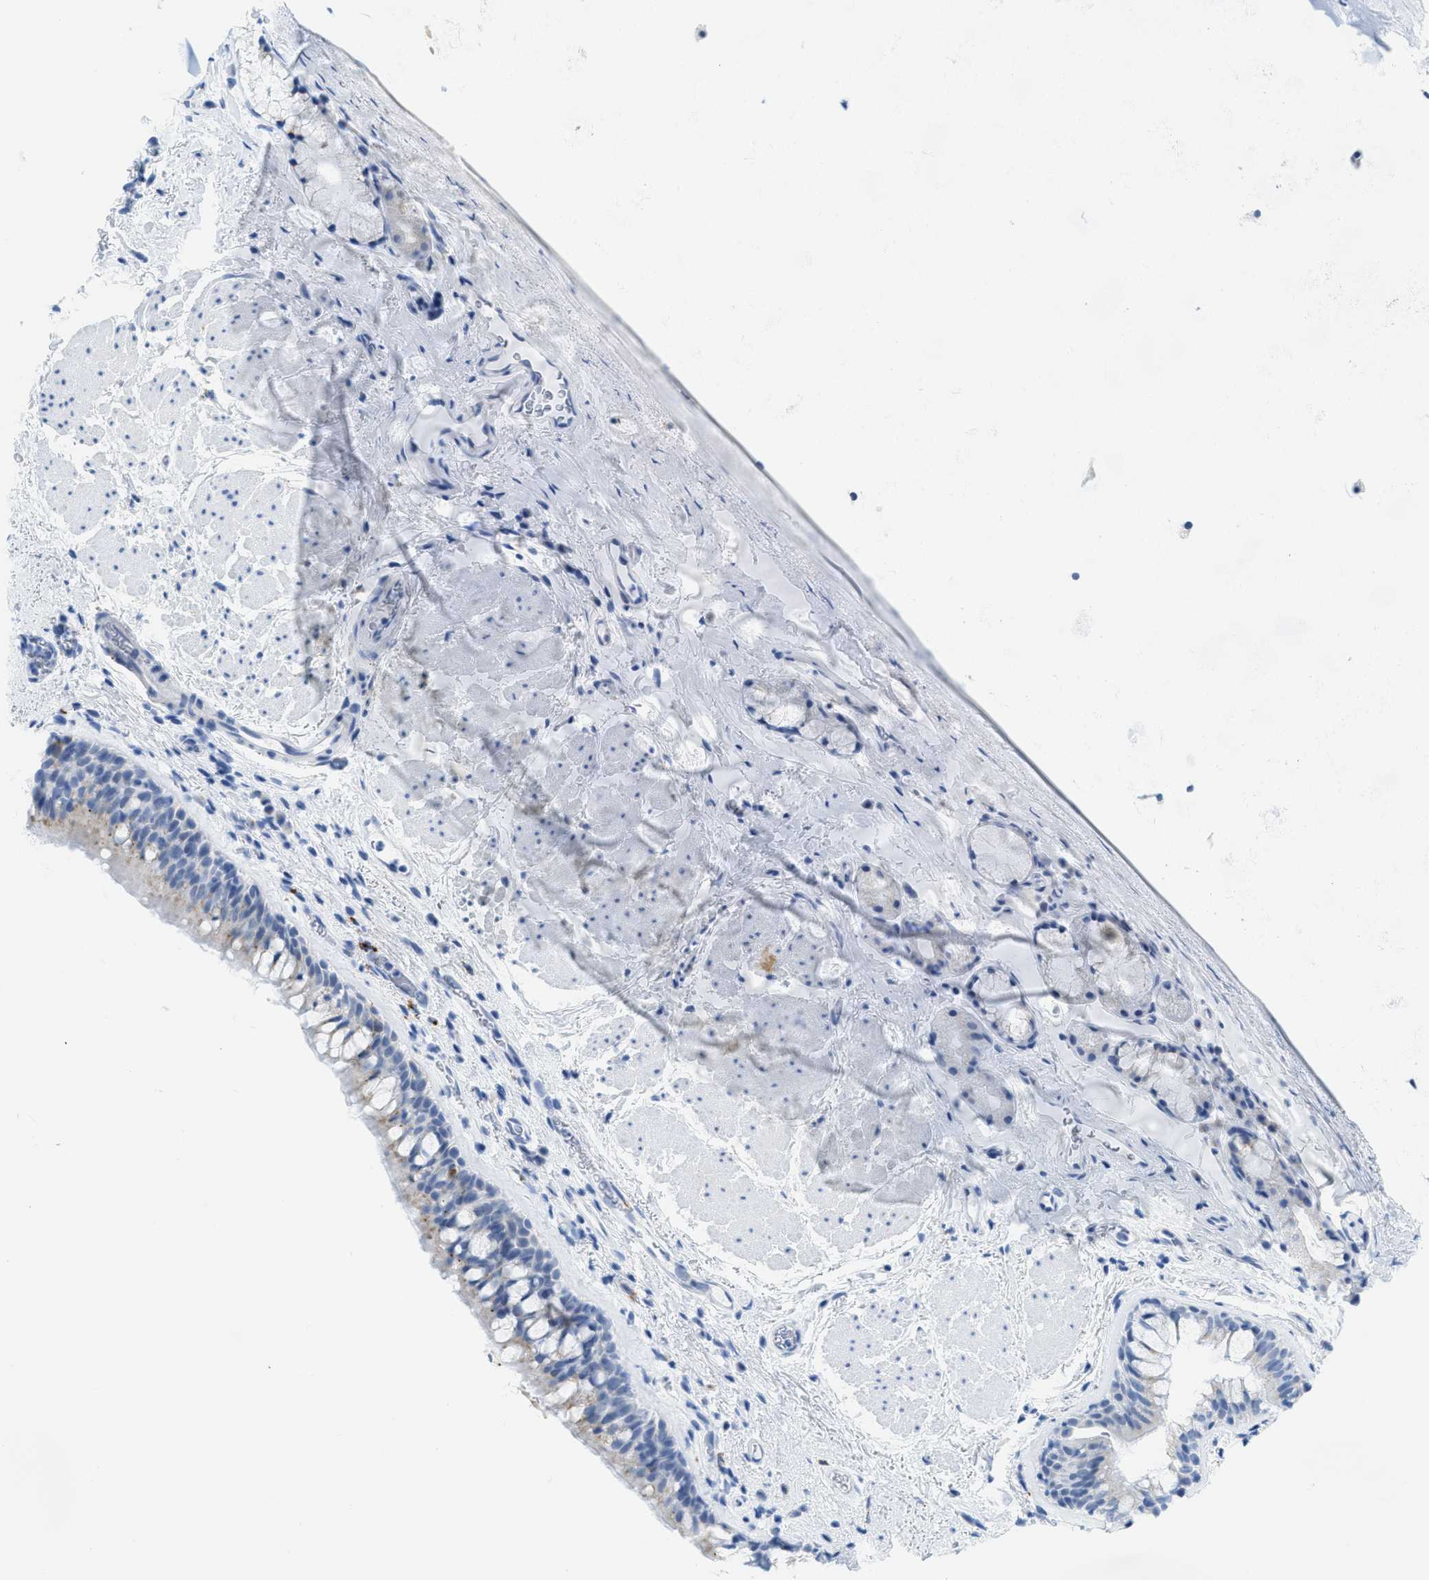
{"staining": {"intensity": "weak", "quantity": "<25%", "location": "cytoplasmic/membranous"}, "tissue": "bronchus", "cell_type": "Respiratory epithelial cells", "image_type": "normal", "snomed": [{"axis": "morphology", "description": "Normal tissue, NOS"}, {"axis": "topography", "description": "Cartilage tissue"}, {"axis": "topography", "description": "Bronchus"}], "caption": "This image is of normal bronchus stained with immunohistochemistry to label a protein in brown with the nuclei are counter-stained blue. There is no positivity in respiratory epithelial cells. Nuclei are stained in blue.", "gene": "WDR4", "patient": {"sex": "female", "age": 53}}